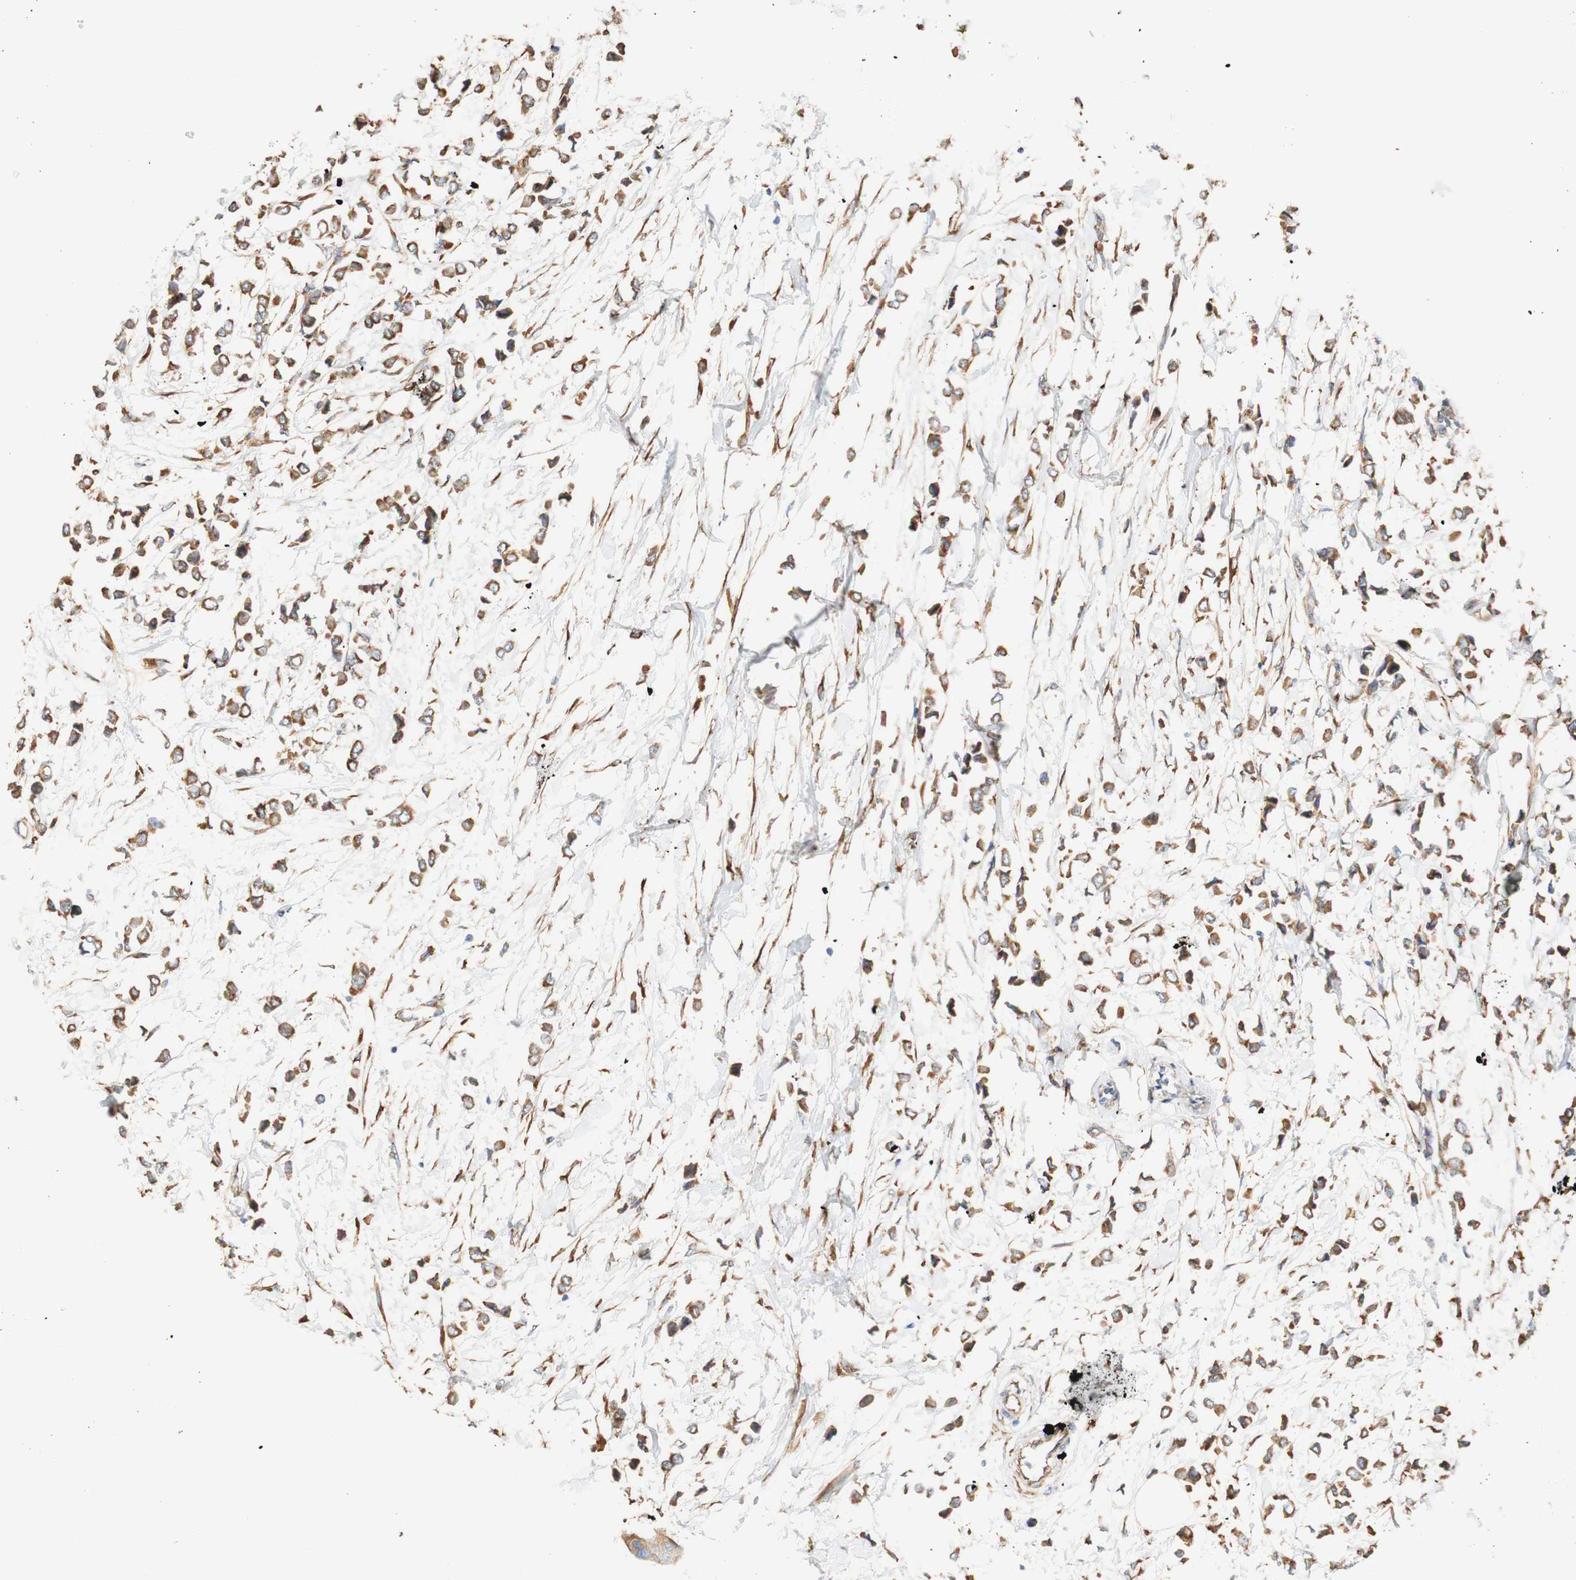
{"staining": {"intensity": "moderate", "quantity": ">75%", "location": "cytoplasmic/membranous"}, "tissue": "breast cancer", "cell_type": "Tumor cells", "image_type": "cancer", "snomed": [{"axis": "morphology", "description": "Lobular carcinoma"}, {"axis": "topography", "description": "Breast"}], "caption": "IHC (DAB) staining of human breast lobular carcinoma displays moderate cytoplasmic/membranous protein staining in approximately >75% of tumor cells.", "gene": "EIF2AK4", "patient": {"sex": "female", "age": 51}}